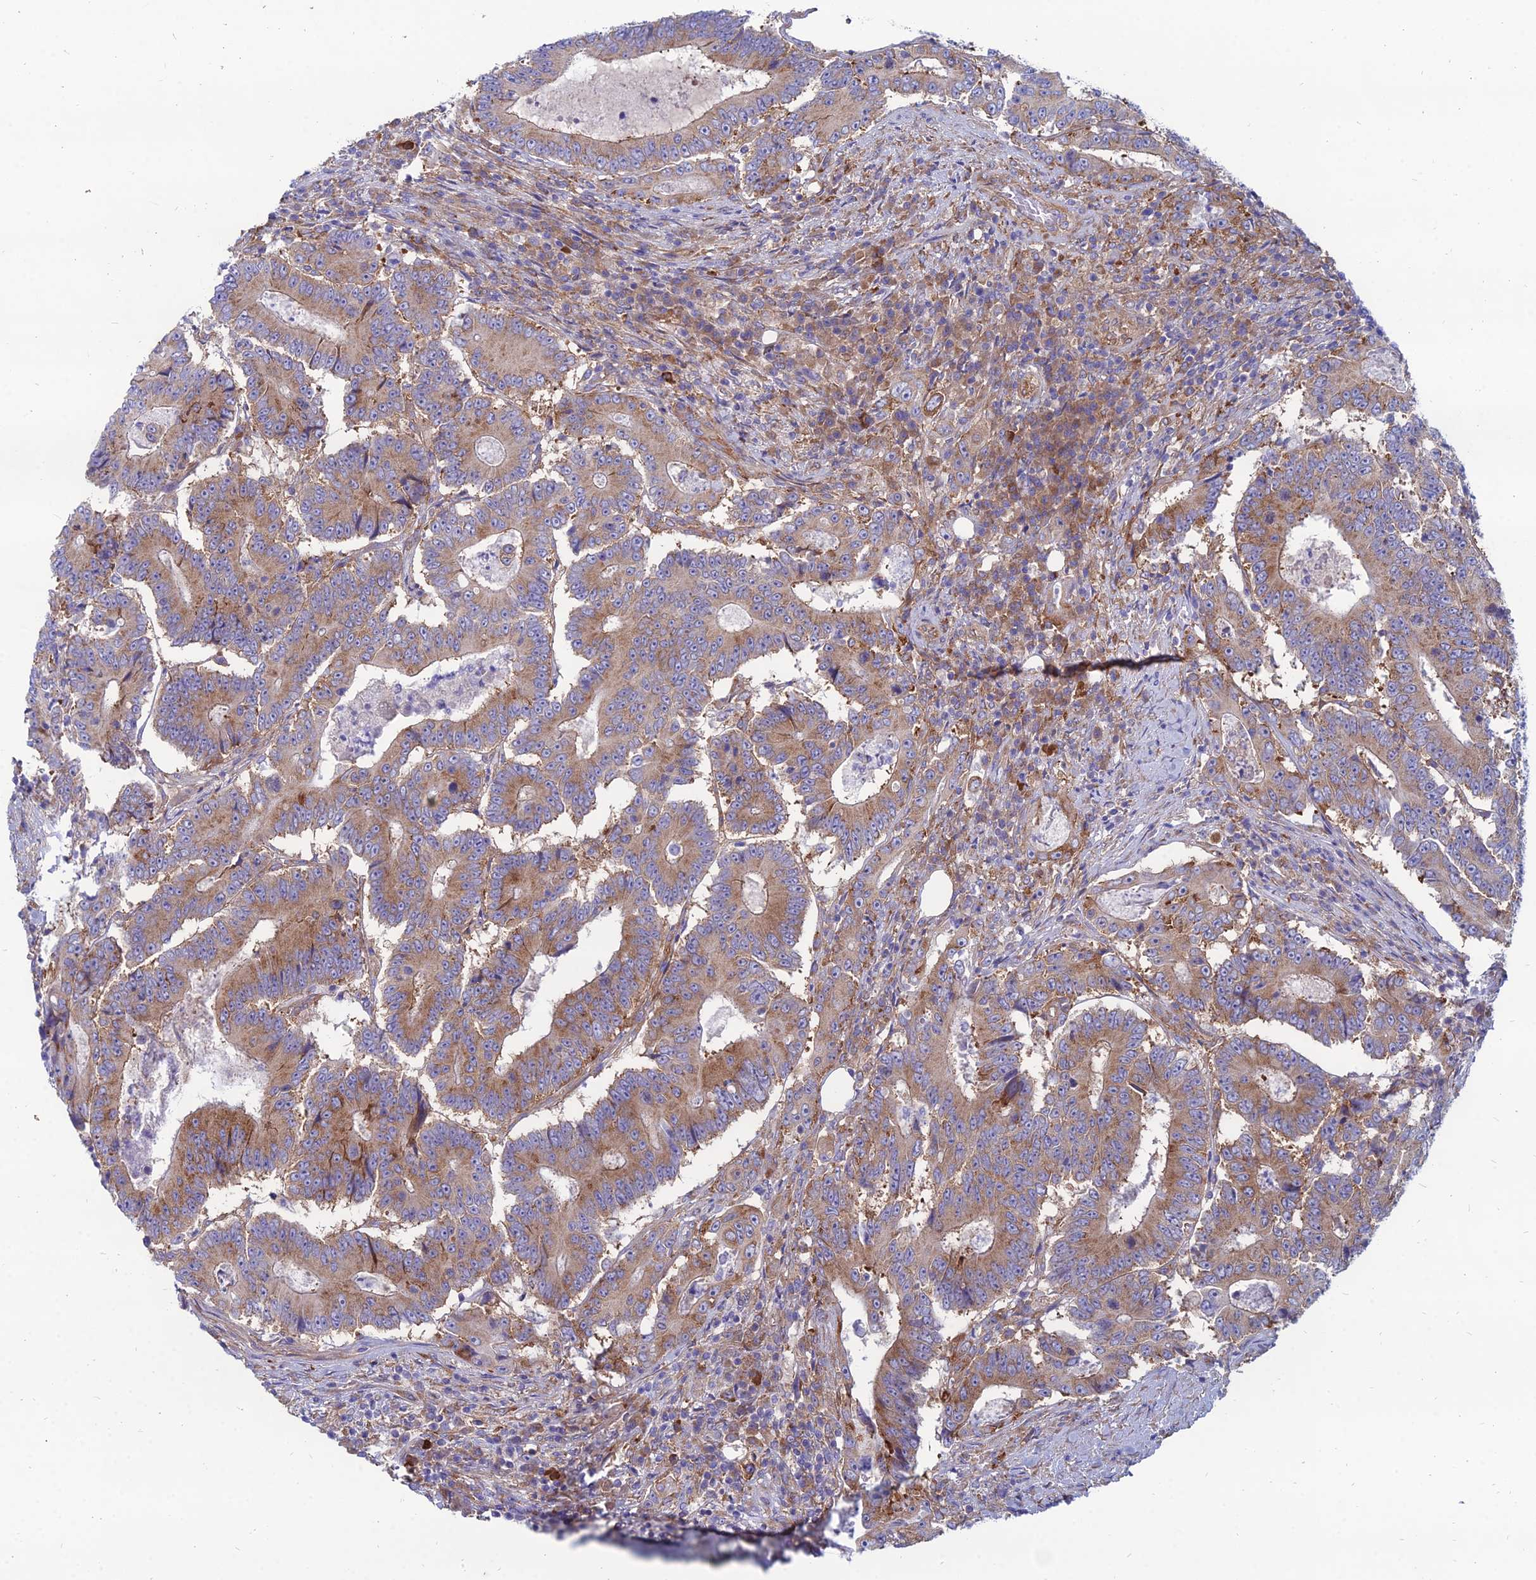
{"staining": {"intensity": "moderate", "quantity": ">75%", "location": "cytoplasmic/membranous"}, "tissue": "colorectal cancer", "cell_type": "Tumor cells", "image_type": "cancer", "snomed": [{"axis": "morphology", "description": "Adenocarcinoma, NOS"}, {"axis": "topography", "description": "Colon"}], "caption": "An immunohistochemistry photomicrograph of neoplastic tissue is shown. Protein staining in brown shows moderate cytoplasmic/membranous positivity in colorectal adenocarcinoma within tumor cells.", "gene": "TXLNA", "patient": {"sex": "male", "age": 83}}